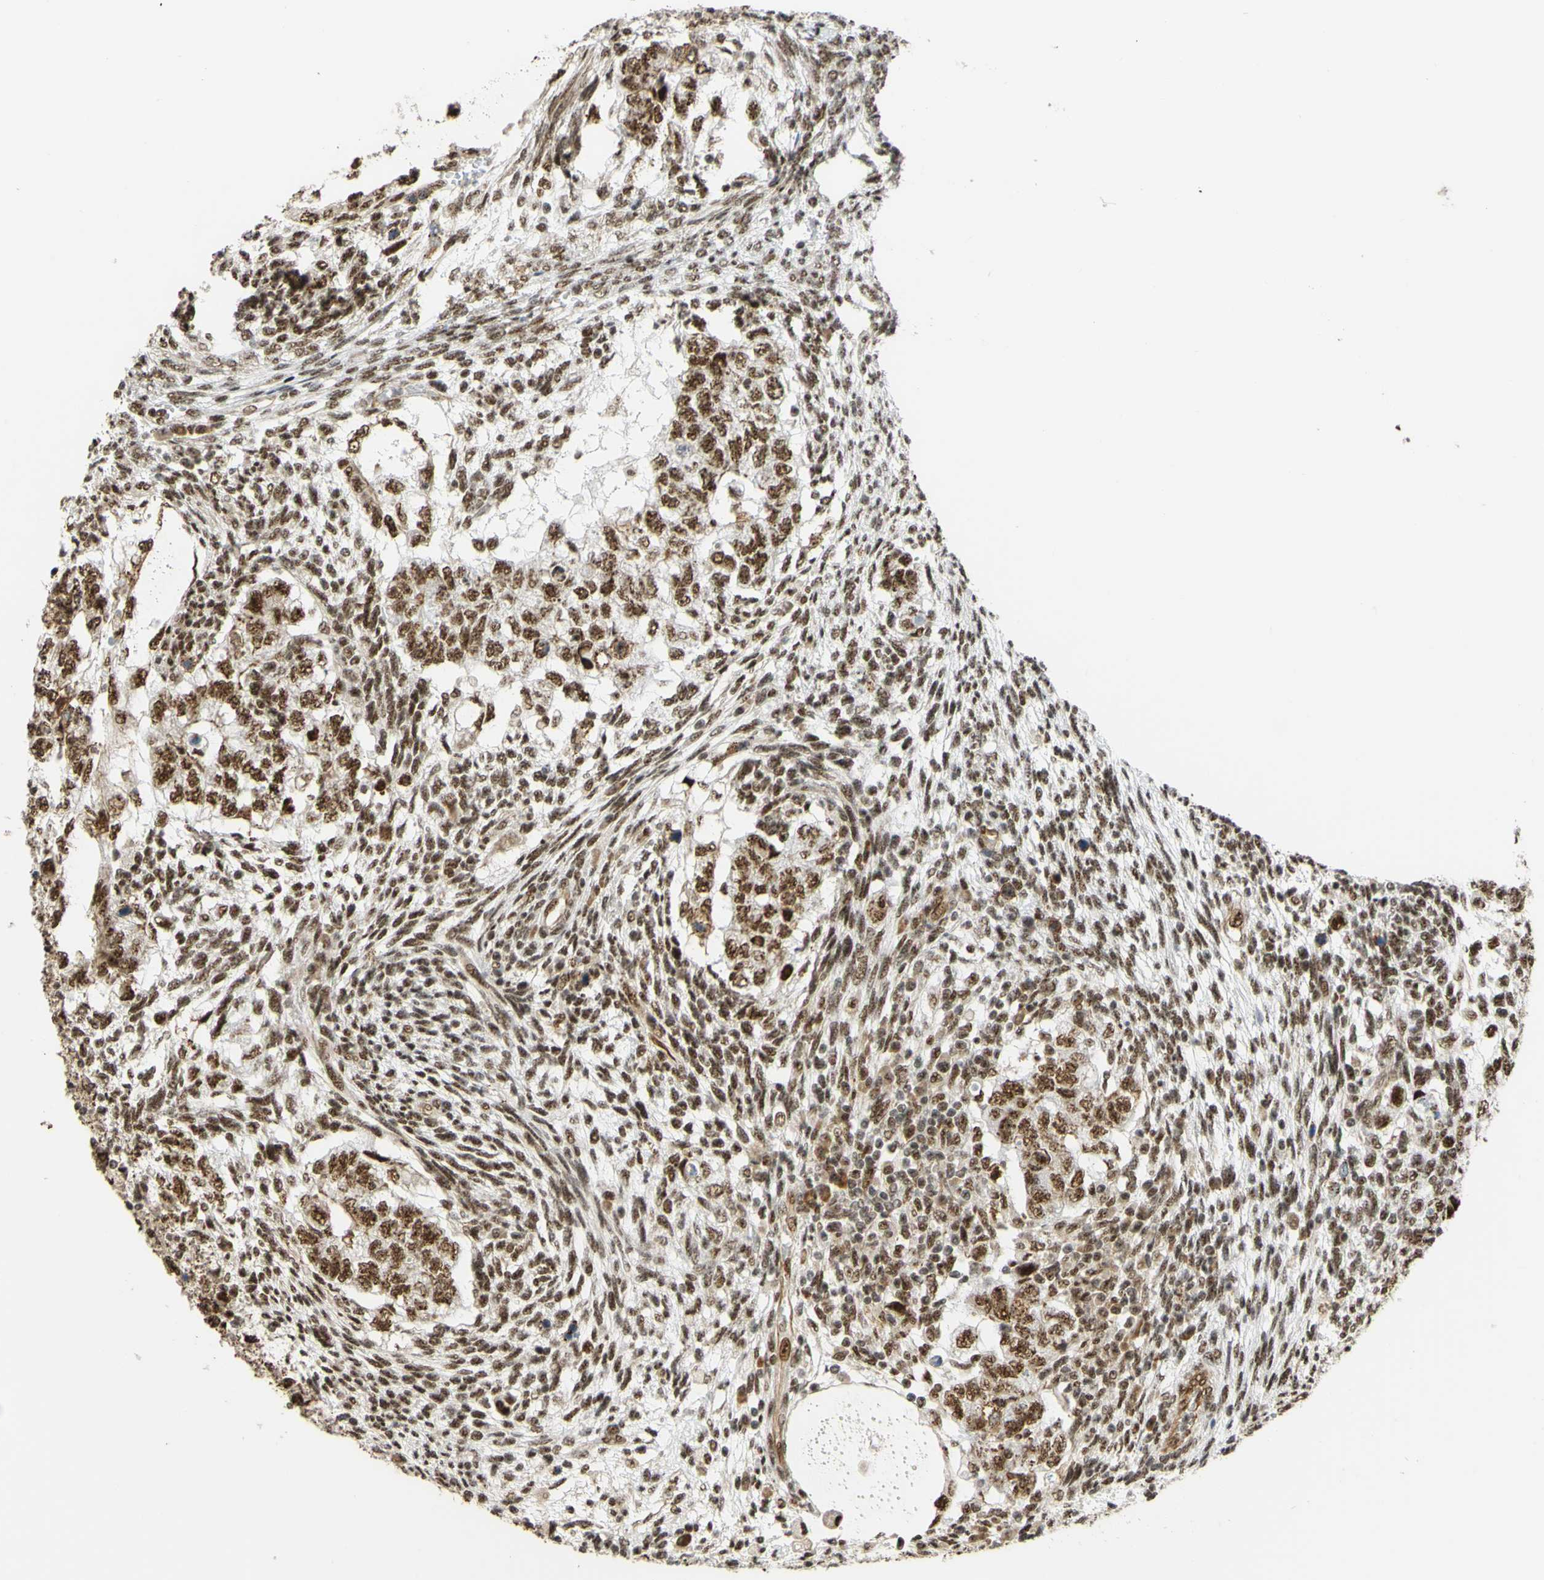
{"staining": {"intensity": "moderate", "quantity": ">75%", "location": "nuclear"}, "tissue": "testis cancer", "cell_type": "Tumor cells", "image_type": "cancer", "snomed": [{"axis": "morphology", "description": "Normal tissue, NOS"}, {"axis": "morphology", "description": "Carcinoma, Embryonal, NOS"}, {"axis": "topography", "description": "Testis"}], "caption": "A brown stain labels moderate nuclear expression of a protein in testis cancer (embryonal carcinoma) tumor cells. (Brightfield microscopy of DAB IHC at high magnification).", "gene": "SAP18", "patient": {"sex": "male", "age": 36}}